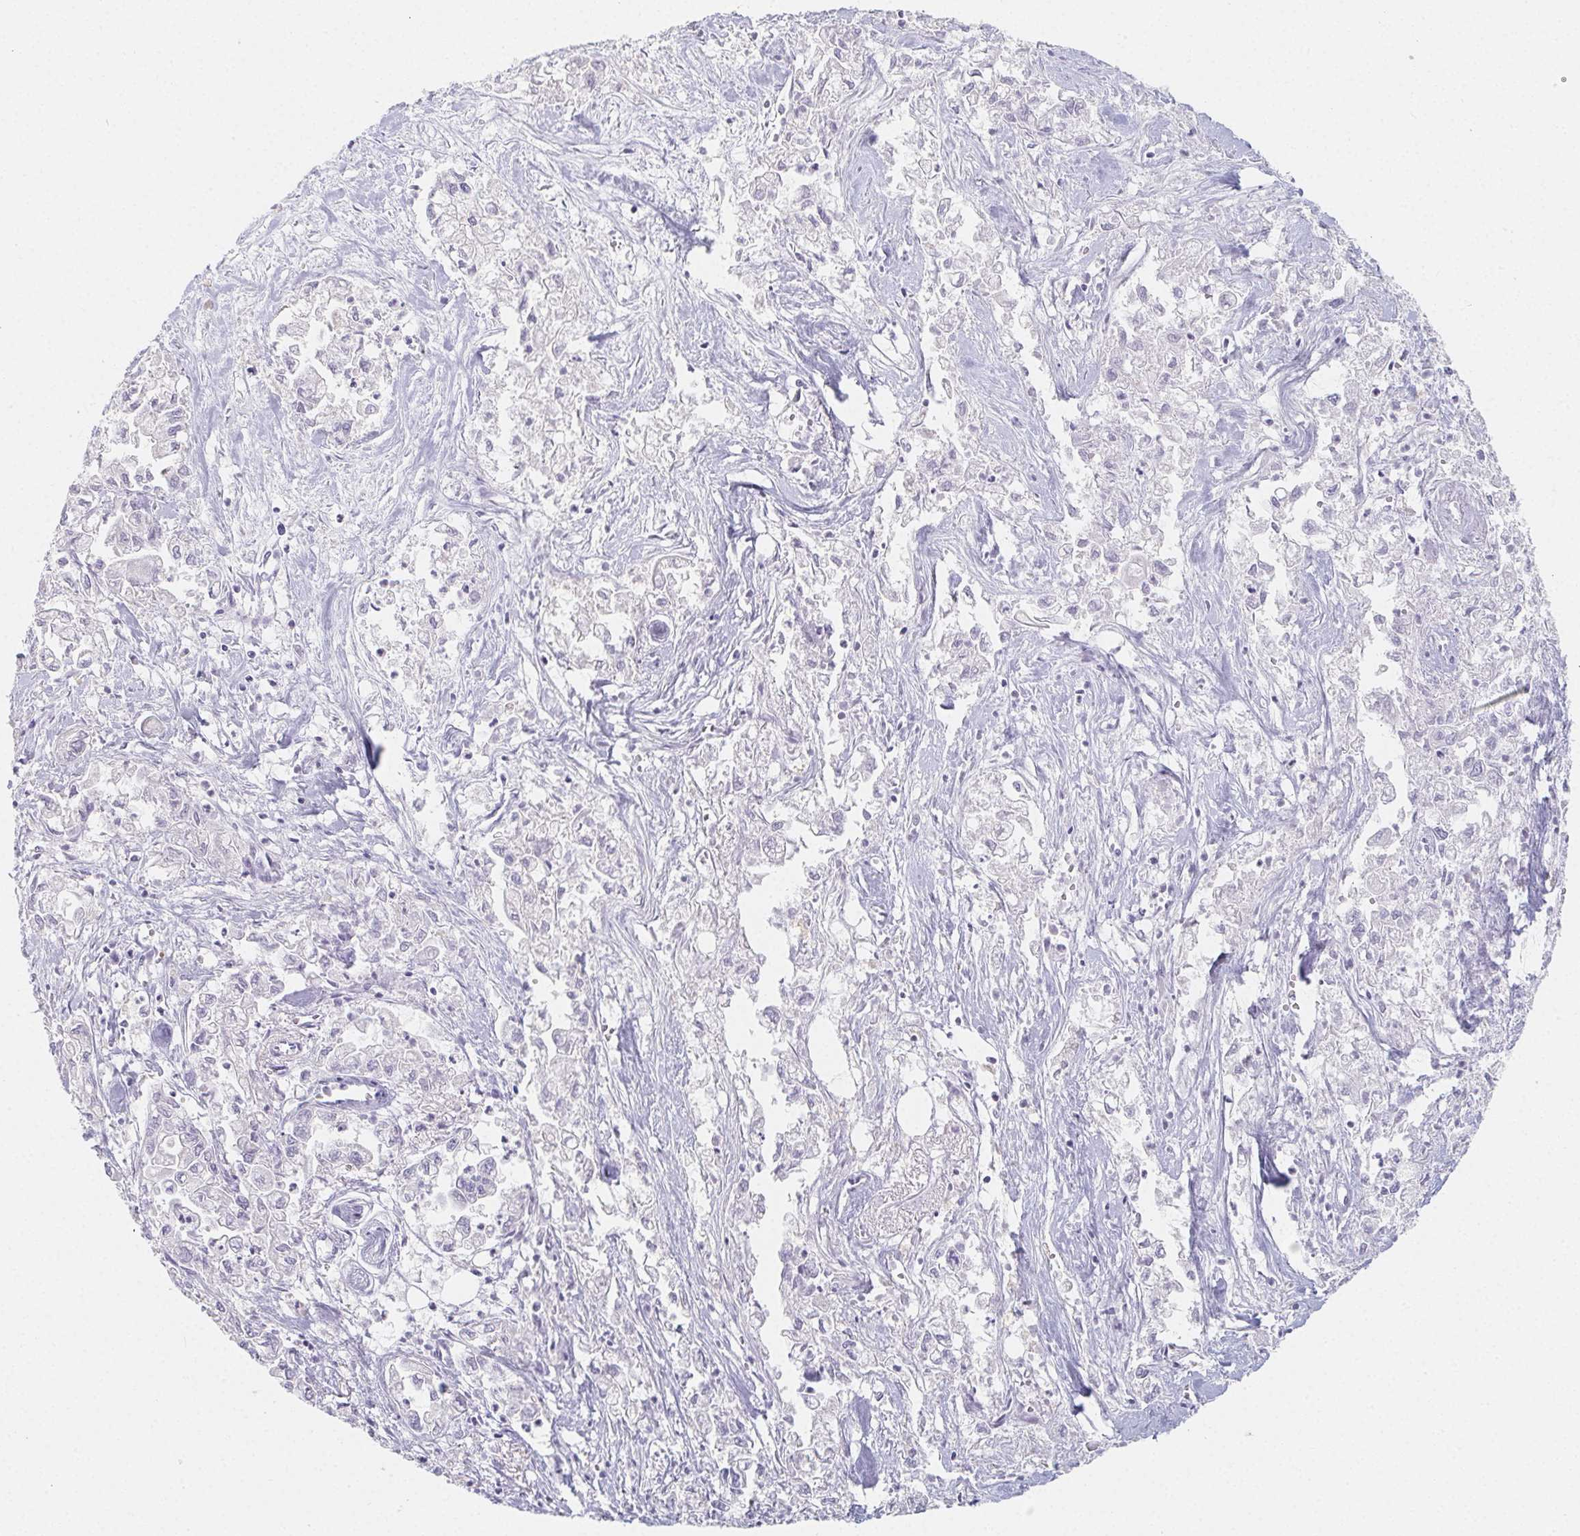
{"staining": {"intensity": "negative", "quantity": "none", "location": "none"}, "tissue": "pancreatic cancer", "cell_type": "Tumor cells", "image_type": "cancer", "snomed": [{"axis": "morphology", "description": "Adenocarcinoma, NOS"}, {"axis": "topography", "description": "Pancreas"}], "caption": "Adenocarcinoma (pancreatic) was stained to show a protein in brown. There is no significant expression in tumor cells. Brightfield microscopy of immunohistochemistry (IHC) stained with DAB (3,3'-diaminobenzidine) (brown) and hematoxylin (blue), captured at high magnification.", "gene": "GLIPR1L1", "patient": {"sex": "male", "age": 72}}